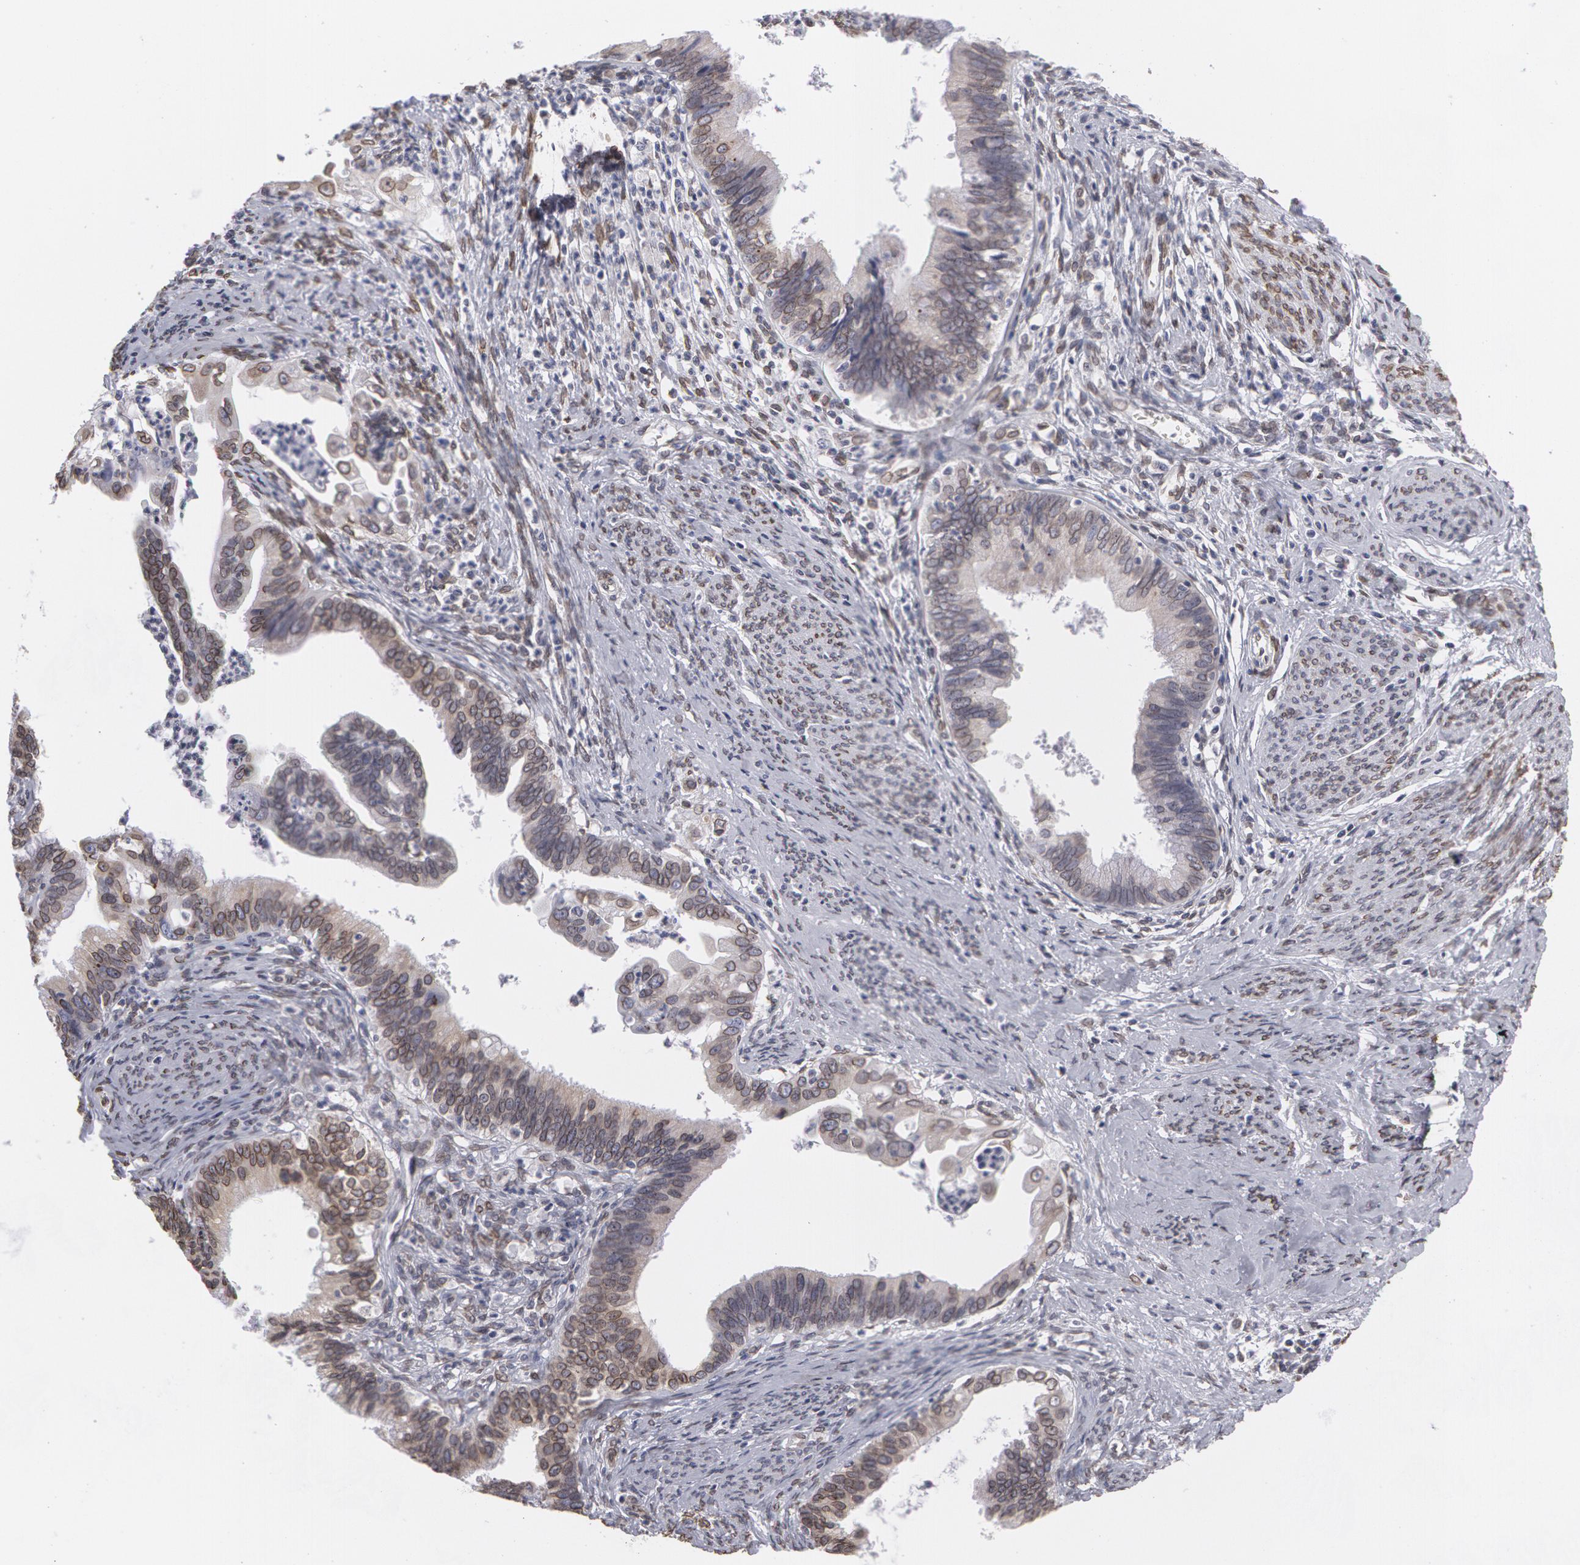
{"staining": {"intensity": "weak", "quantity": "25%-75%", "location": "nuclear"}, "tissue": "cervical cancer", "cell_type": "Tumor cells", "image_type": "cancer", "snomed": [{"axis": "morphology", "description": "Adenocarcinoma, NOS"}, {"axis": "topography", "description": "Cervix"}], "caption": "High-magnification brightfield microscopy of cervical cancer stained with DAB (3,3'-diaminobenzidine) (brown) and counterstained with hematoxylin (blue). tumor cells exhibit weak nuclear expression is identified in about25%-75% of cells.", "gene": "EMD", "patient": {"sex": "female", "age": 47}}